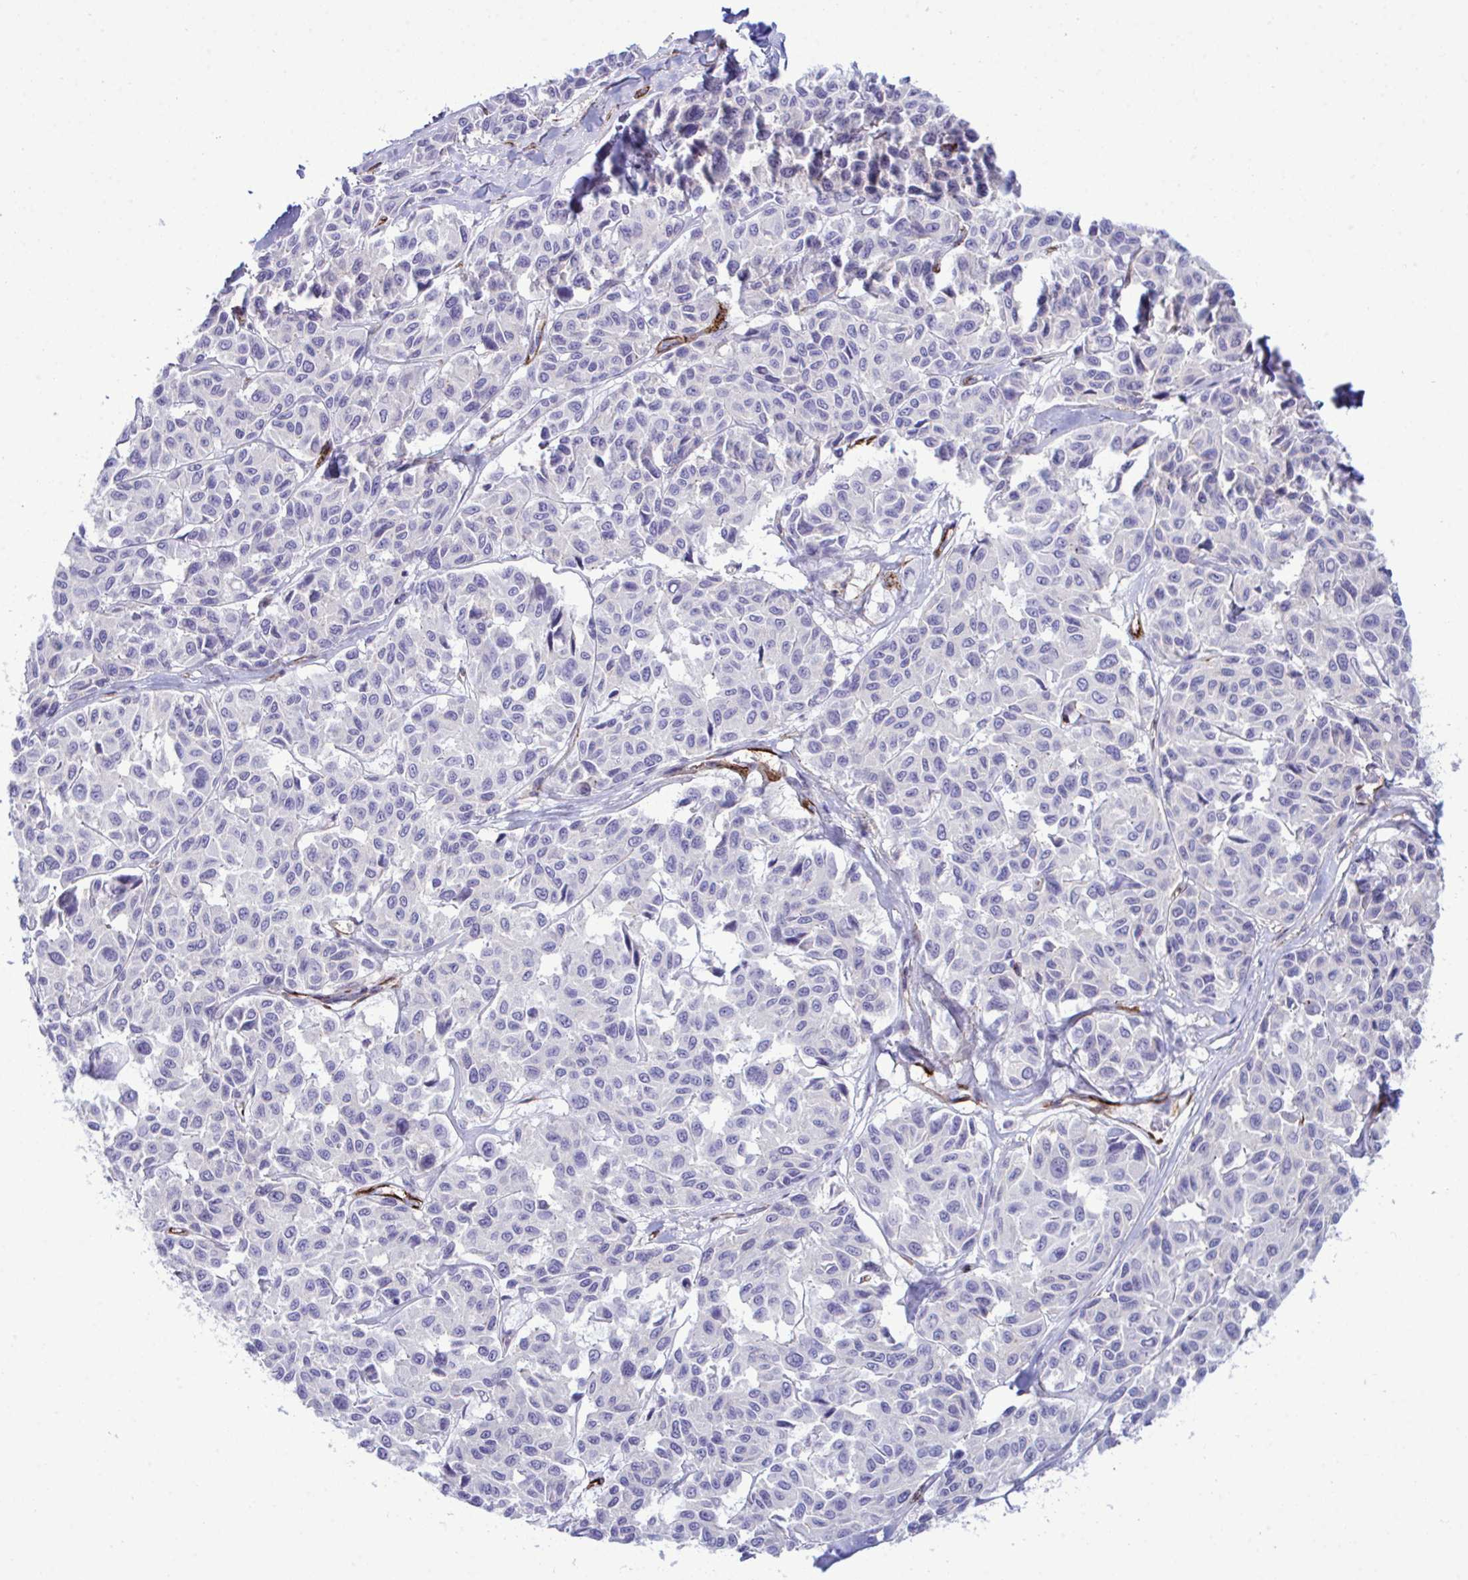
{"staining": {"intensity": "negative", "quantity": "none", "location": "none"}, "tissue": "melanoma", "cell_type": "Tumor cells", "image_type": "cancer", "snomed": [{"axis": "morphology", "description": "Malignant melanoma, NOS"}, {"axis": "topography", "description": "Skin"}], "caption": "Protein analysis of malignant melanoma reveals no significant expression in tumor cells.", "gene": "SYNPO2L", "patient": {"sex": "female", "age": 66}}